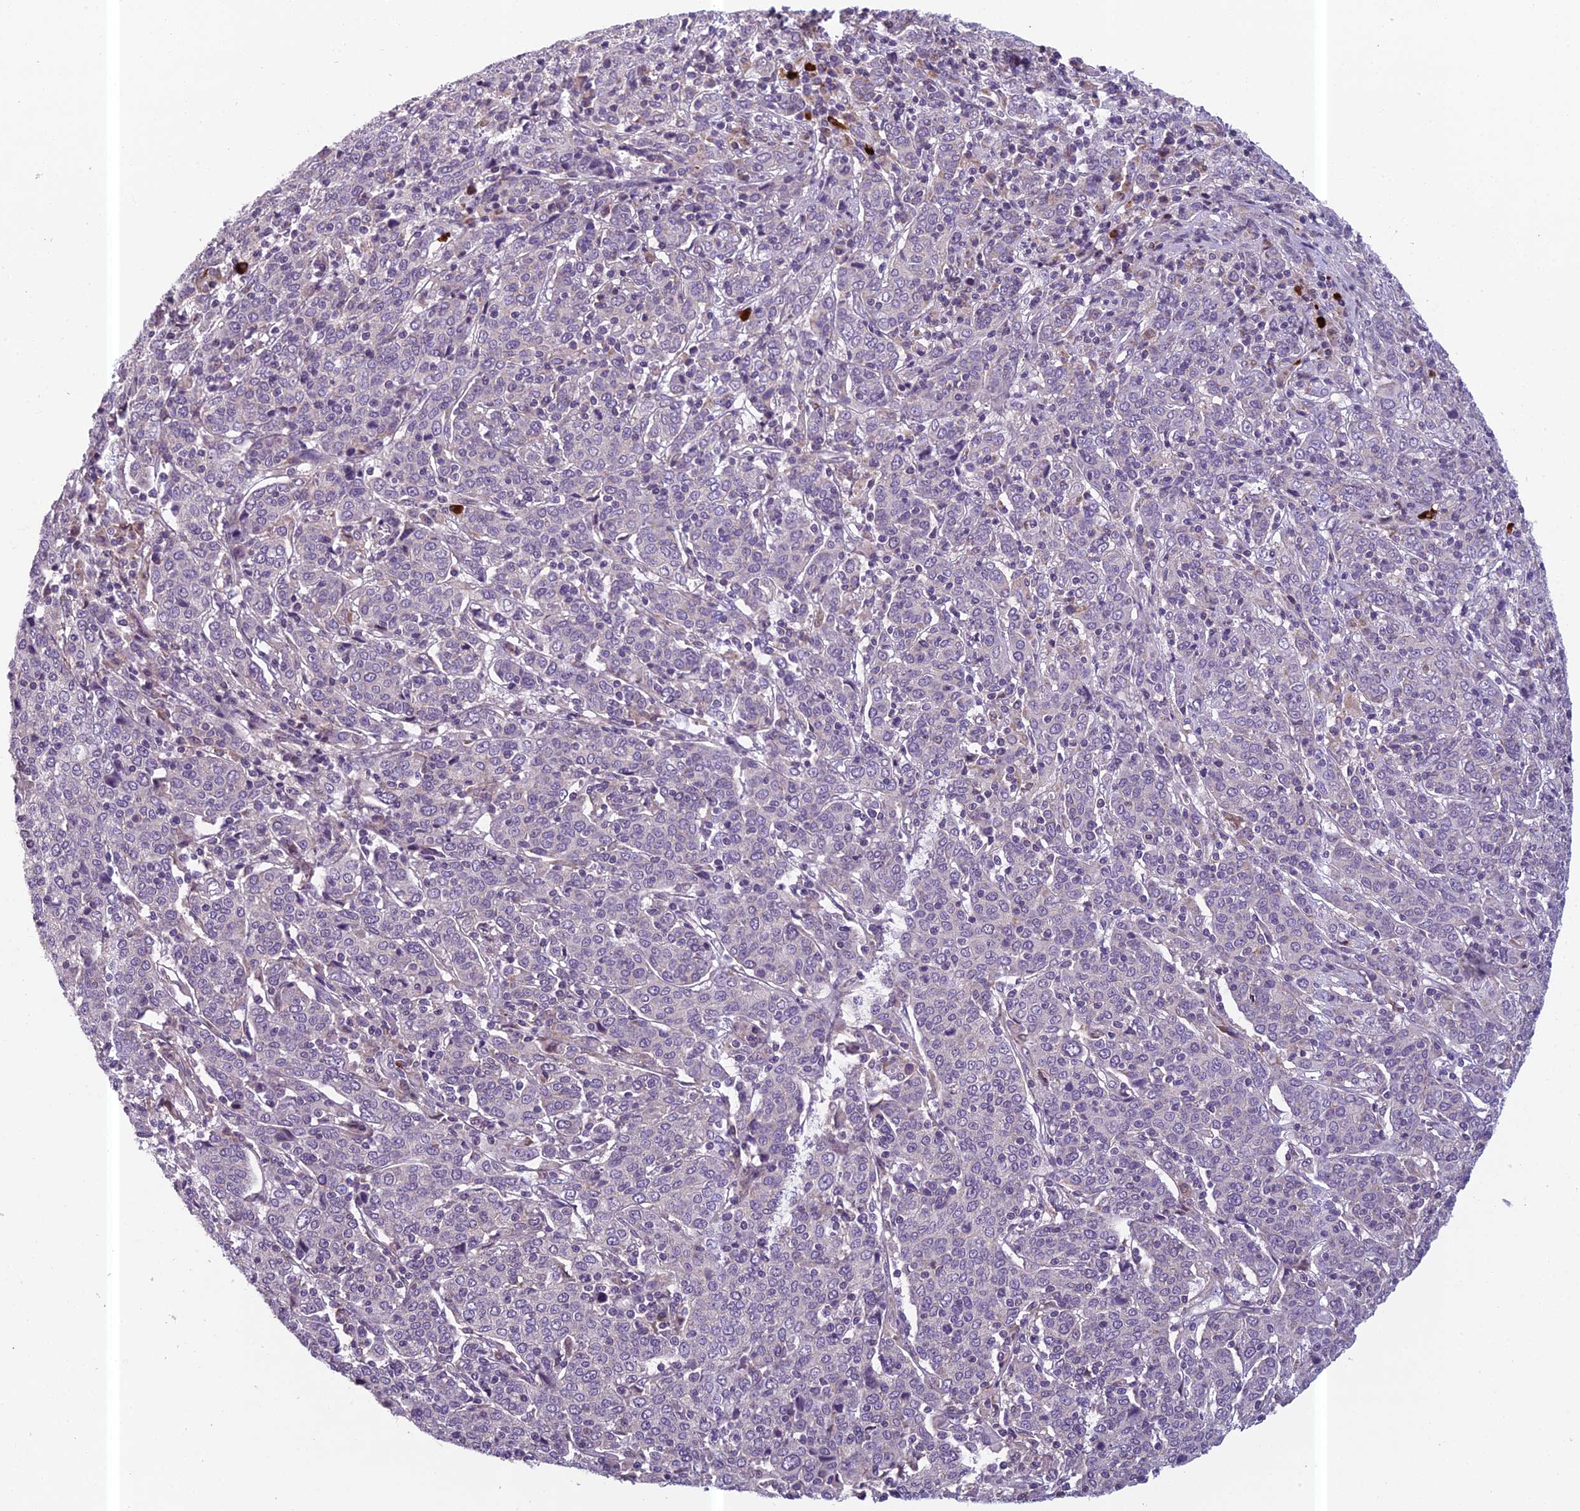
{"staining": {"intensity": "negative", "quantity": "none", "location": "none"}, "tissue": "cervical cancer", "cell_type": "Tumor cells", "image_type": "cancer", "snomed": [{"axis": "morphology", "description": "Squamous cell carcinoma, NOS"}, {"axis": "topography", "description": "Cervix"}], "caption": "Squamous cell carcinoma (cervical) was stained to show a protein in brown. There is no significant staining in tumor cells.", "gene": "ENSG00000188897", "patient": {"sex": "female", "age": 67}}